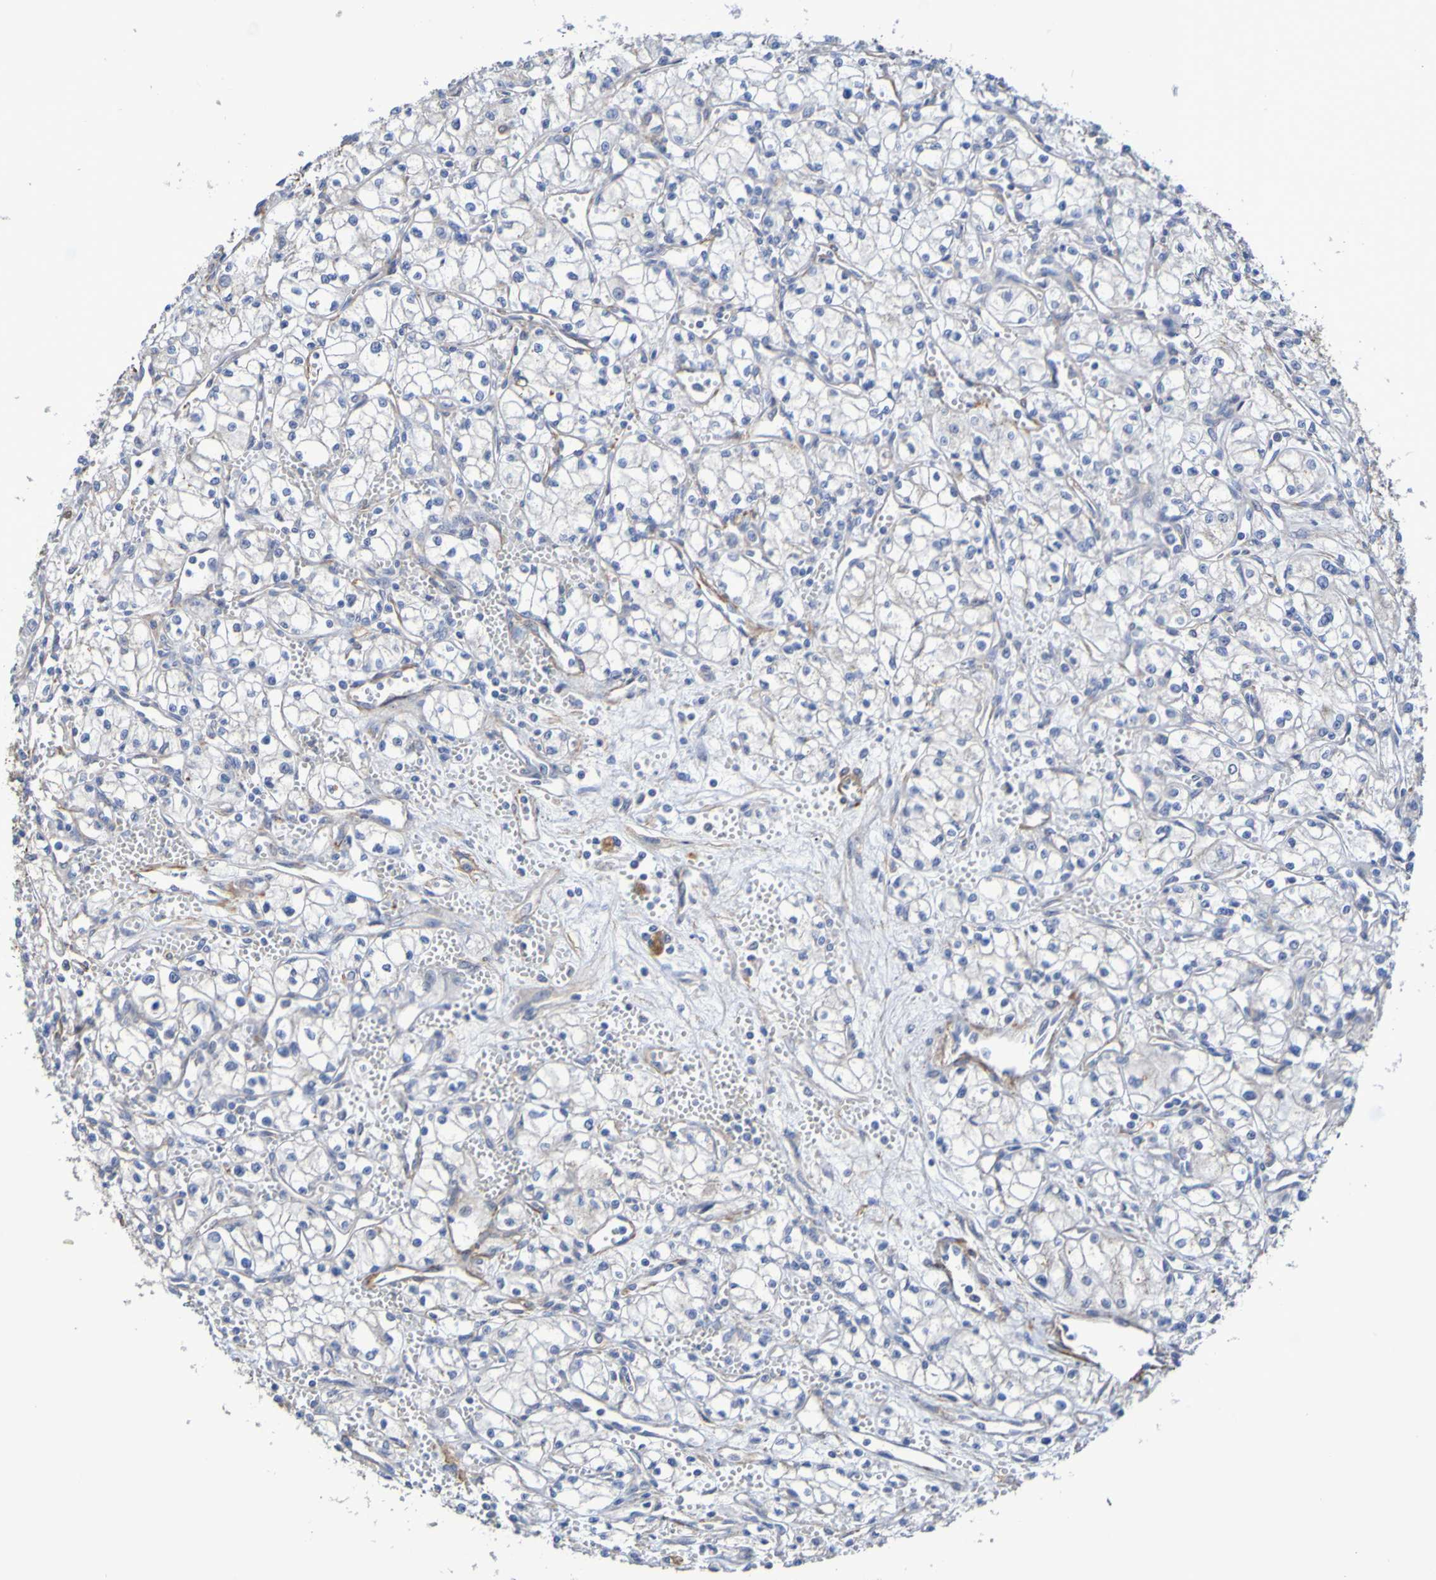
{"staining": {"intensity": "negative", "quantity": "none", "location": "none"}, "tissue": "renal cancer", "cell_type": "Tumor cells", "image_type": "cancer", "snomed": [{"axis": "morphology", "description": "Normal tissue, NOS"}, {"axis": "morphology", "description": "Adenocarcinoma, NOS"}, {"axis": "topography", "description": "Kidney"}], "caption": "There is no significant positivity in tumor cells of renal cancer.", "gene": "SRPRB", "patient": {"sex": "male", "age": 59}}